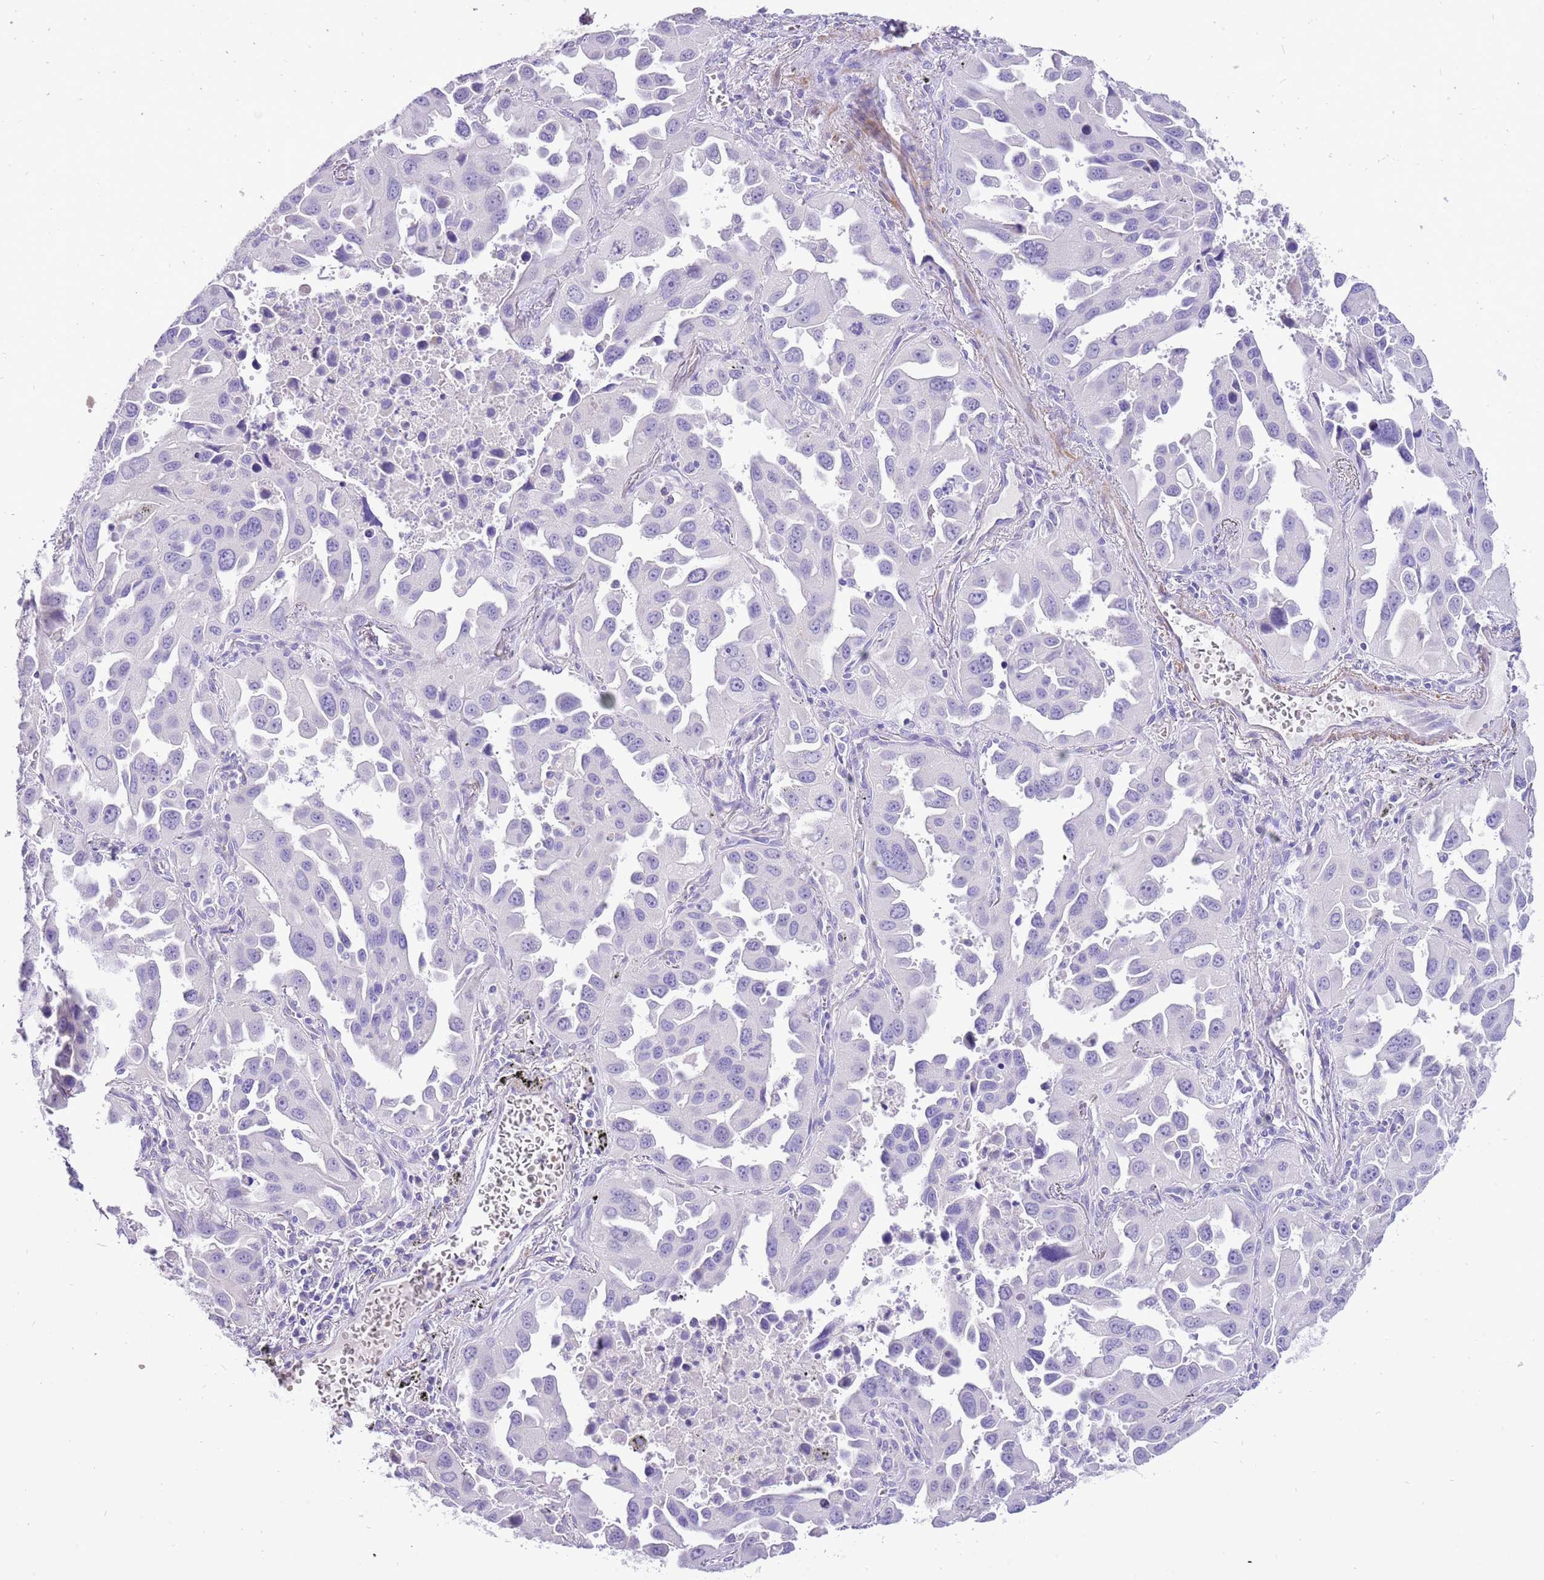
{"staining": {"intensity": "negative", "quantity": "none", "location": "none"}, "tissue": "lung cancer", "cell_type": "Tumor cells", "image_type": "cancer", "snomed": [{"axis": "morphology", "description": "Adenocarcinoma, NOS"}, {"axis": "topography", "description": "Lung"}], "caption": "The image displays no staining of tumor cells in lung cancer.", "gene": "KBTBD3", "patient": {"sex": "male", "age": 66}}